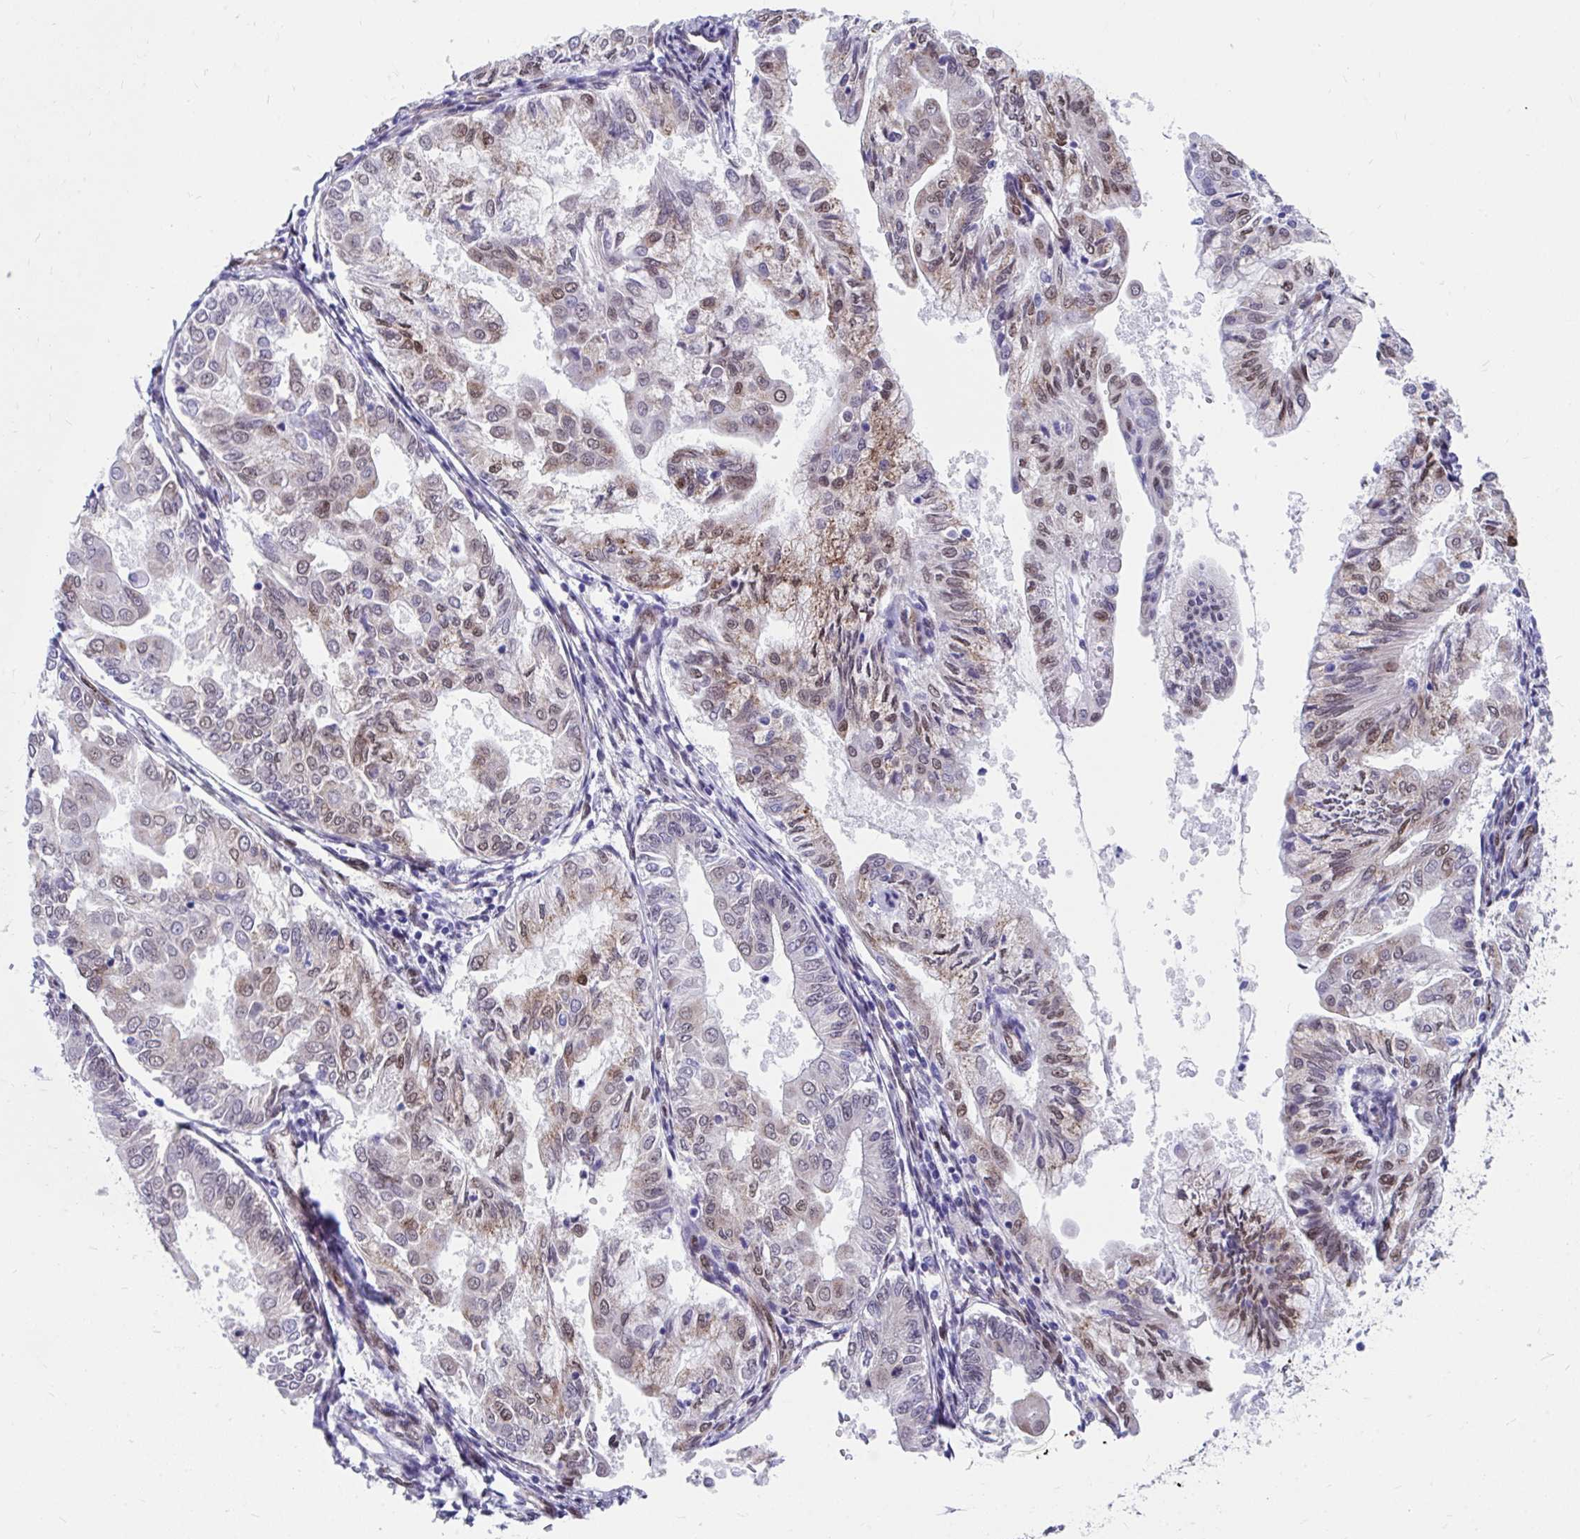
{"staining": {"intensity": "moderate", "quantity": "25%-75%", "location": "cytoplasmic/membranous,nuclear"}, "tissue": "endometrial cancer", "cell_type": "Tumor cells", "image_type": "cancer", "snomed": [{"axis": "morphology", "description": "Adenocarcinoma, NOS"}, {"axis": "topography", "description": "Endometrium"}], "caption": "High-magnification brightfield microscopy of endometrial cancer (adenocarcinoma) stained with DAB (3,3'-diaminobenzidine) (brown) and counterstained with hematoxylin (blue). tumor cells exhibit moderate cytoplasmic/membranous and nuclear positivity is present in approximately25%-75% of cells. (brown staining indicates protein expression, while blue staining denotes nuclei).", "gene": "RBPMS", "patient": {"sex": "female", "age": 68}}